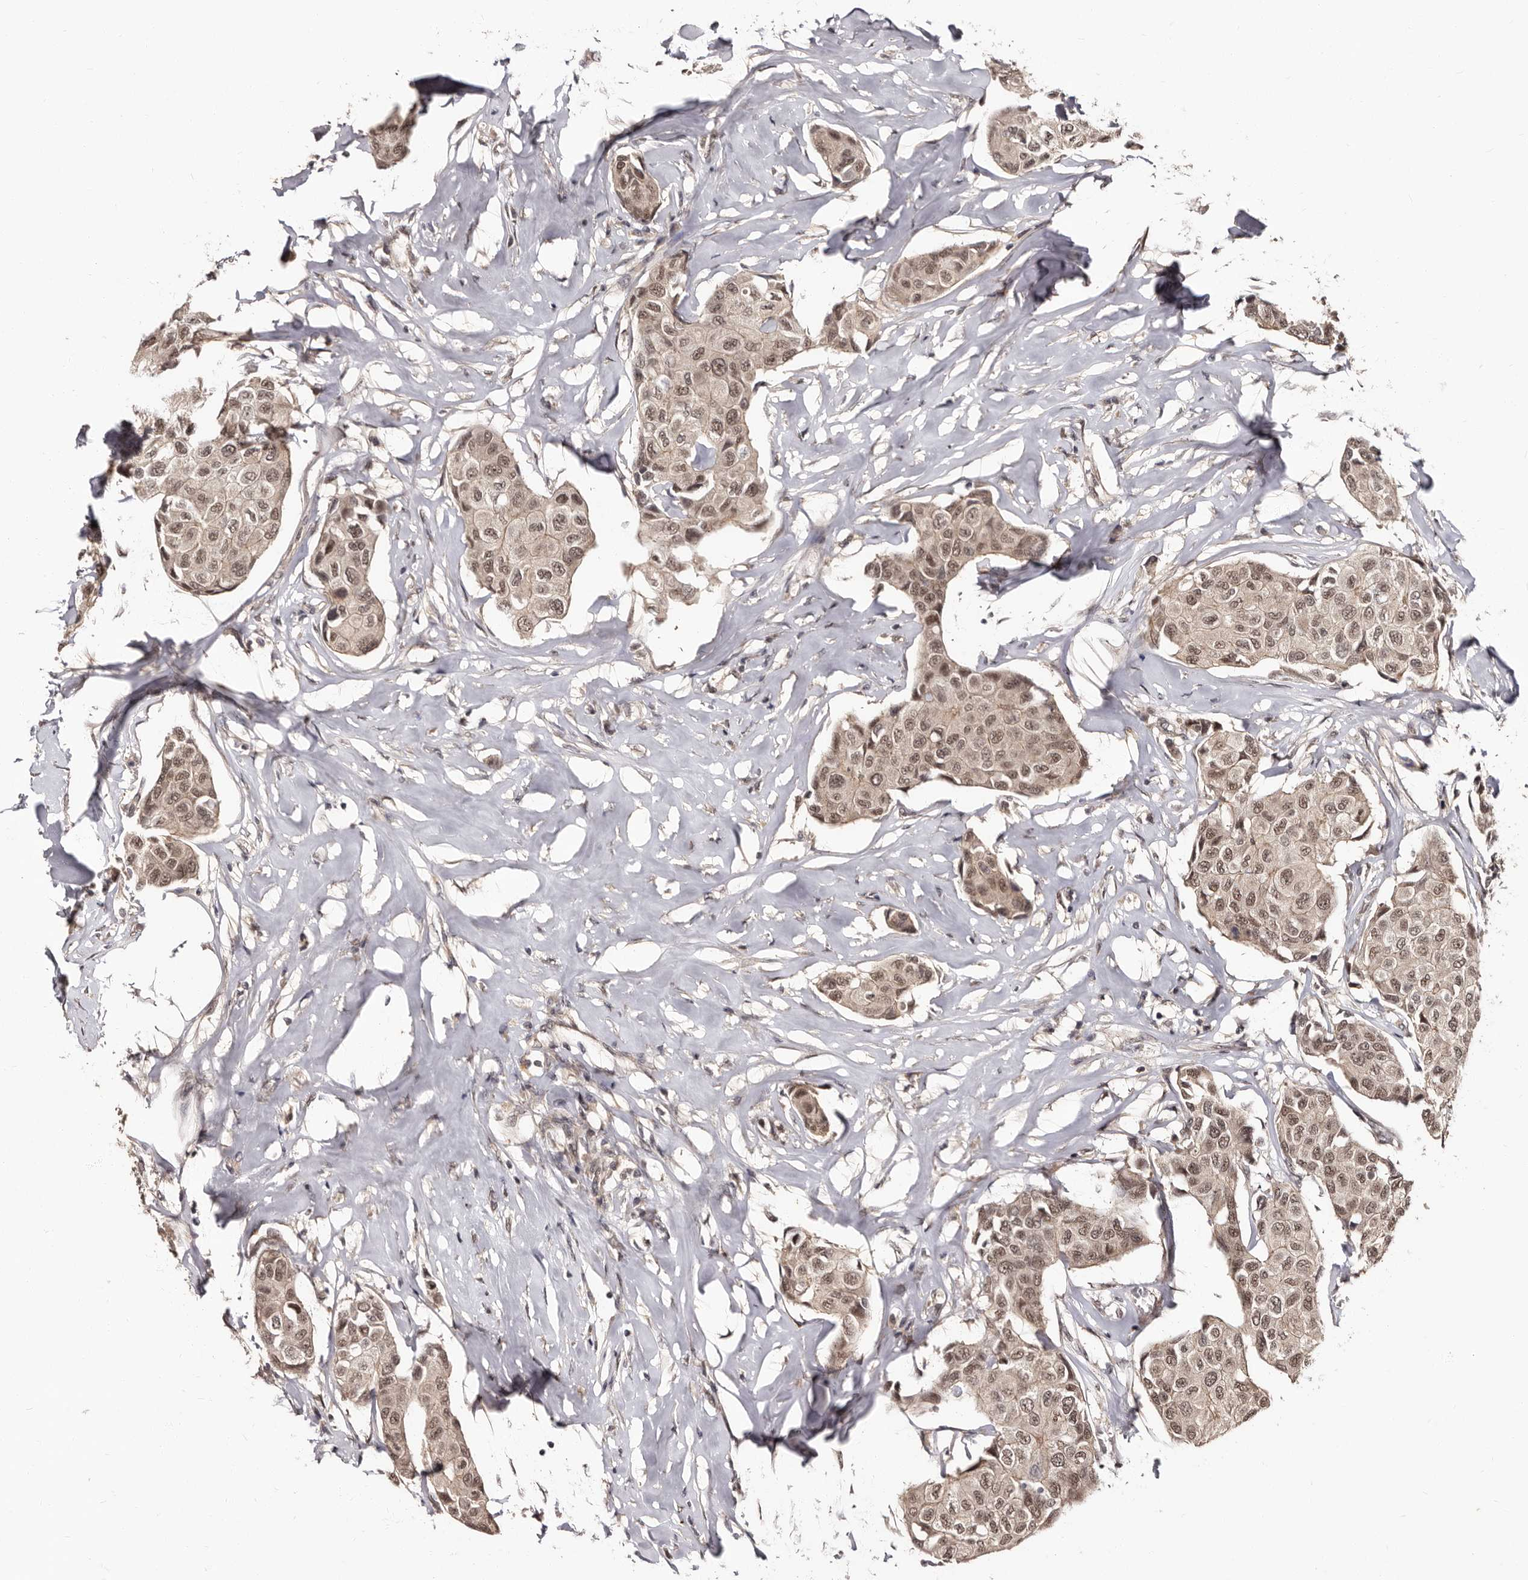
{"staining": {"intensity": "moderate", "quantity": ">75%", "location": "nuclear"}, "tissue": "breast cancer", "cell_type": "Tumor cells", "image_type": "cancer", "snomed": [{"axis": "morphology", "description": "Duct carcinoma"}, {"axis": "topography", "description": "Breast"}], "caption": "Immunohistochemical staining of breast infiltrating ductal carcinoma exhibits medium levels of moderate nuclear protein positivity in about >75% of tumor cells.", "gene": "TBC1D22B", "patient": {"sex": "female", "age": 80}}